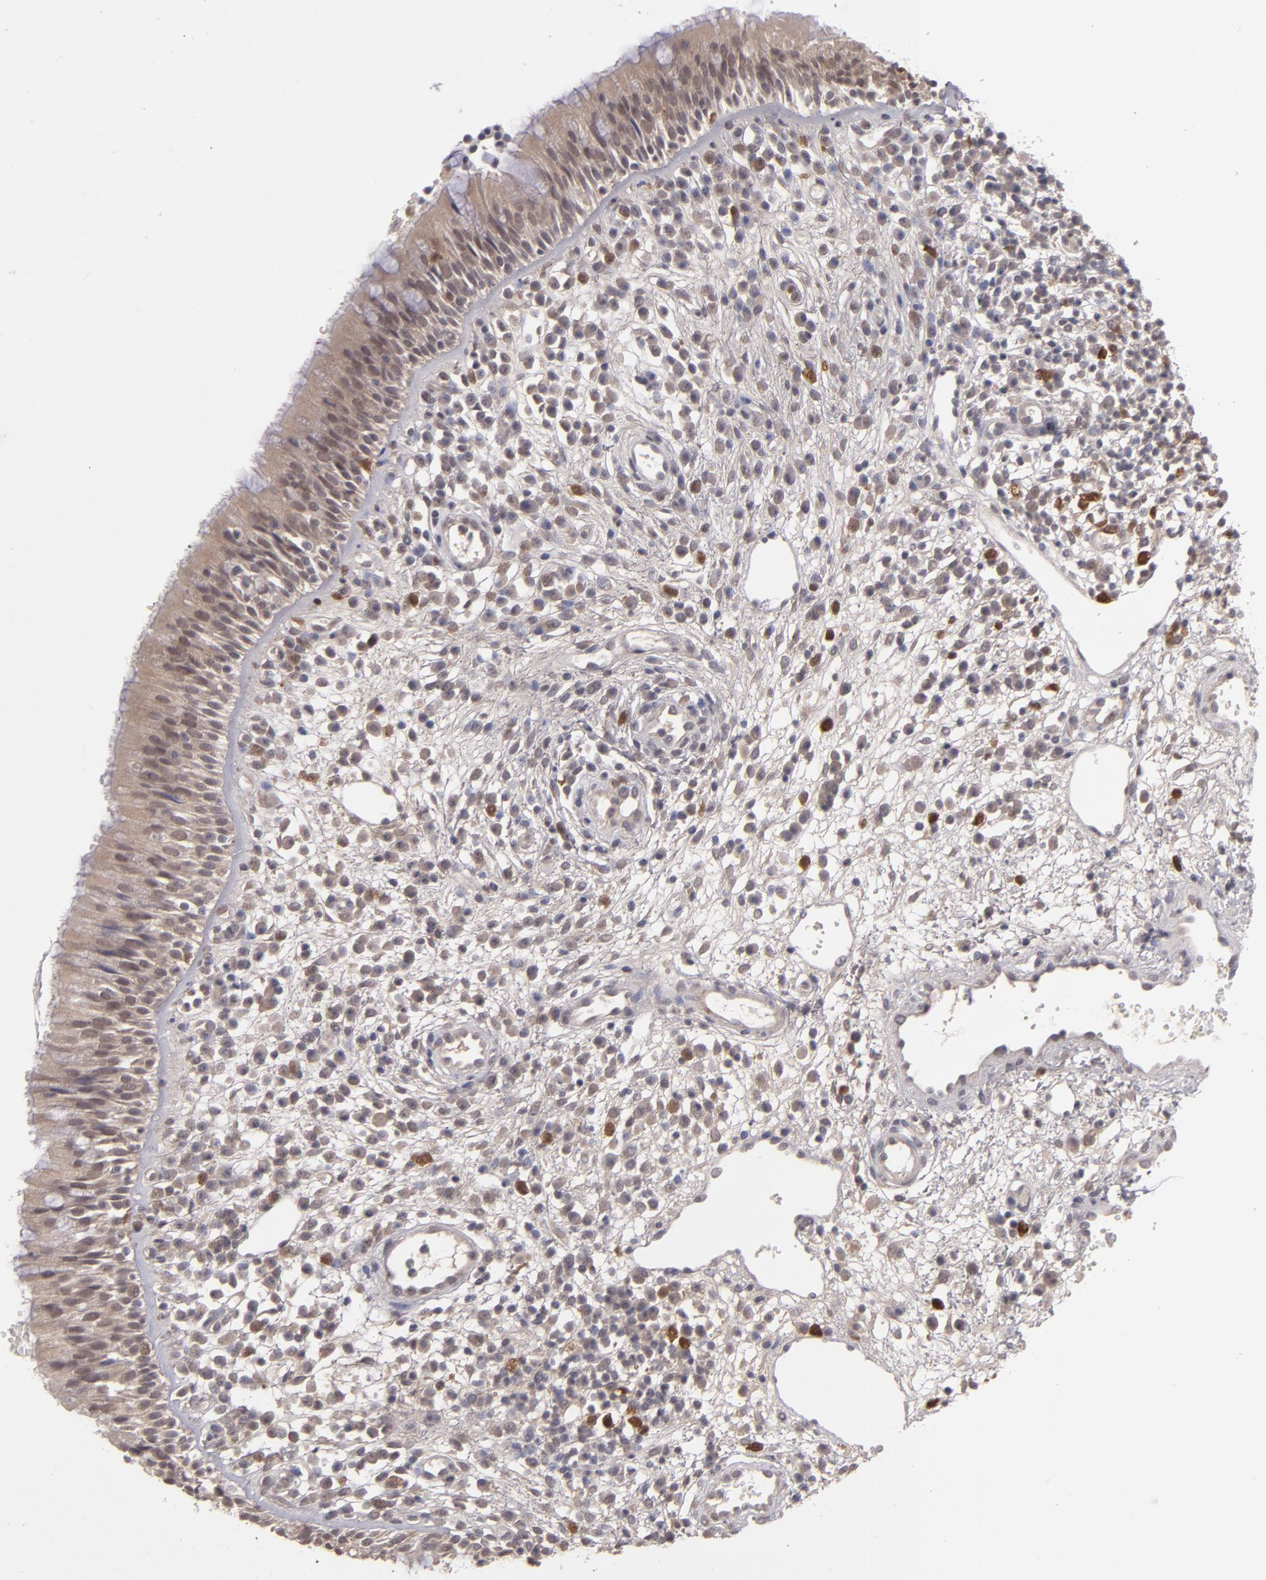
{"staining": {"intensity": "moderate", "quantity": ">75%", "location": "cytoplasmic/membranous"}, "tissue": "nasopharynx", "cell_type": "Respiratory epithelial cells", "image_type": "normal", "snomed": [{"axis": "morphology", "description": "Normal tissue, NOS"}, {"axis": "morphology", "description": "Inflammation, NOS"}, {"axis": "morphology", "description": "Malignant melanoma, Metastatic site"}, {"axis": "topography", "description": "Nasopharynx"}], "caption": "Nasopharynx stained with DAB IHC shows medium levels of moderate cytoplasmic/membranous positivity in approximately >75% of respiratory epithelial cells. (DAB IHC, brown staining for protein, blue staining for nuclei).", "gene": "TYMS", "patient": {"sex": "female", "age": 55}}